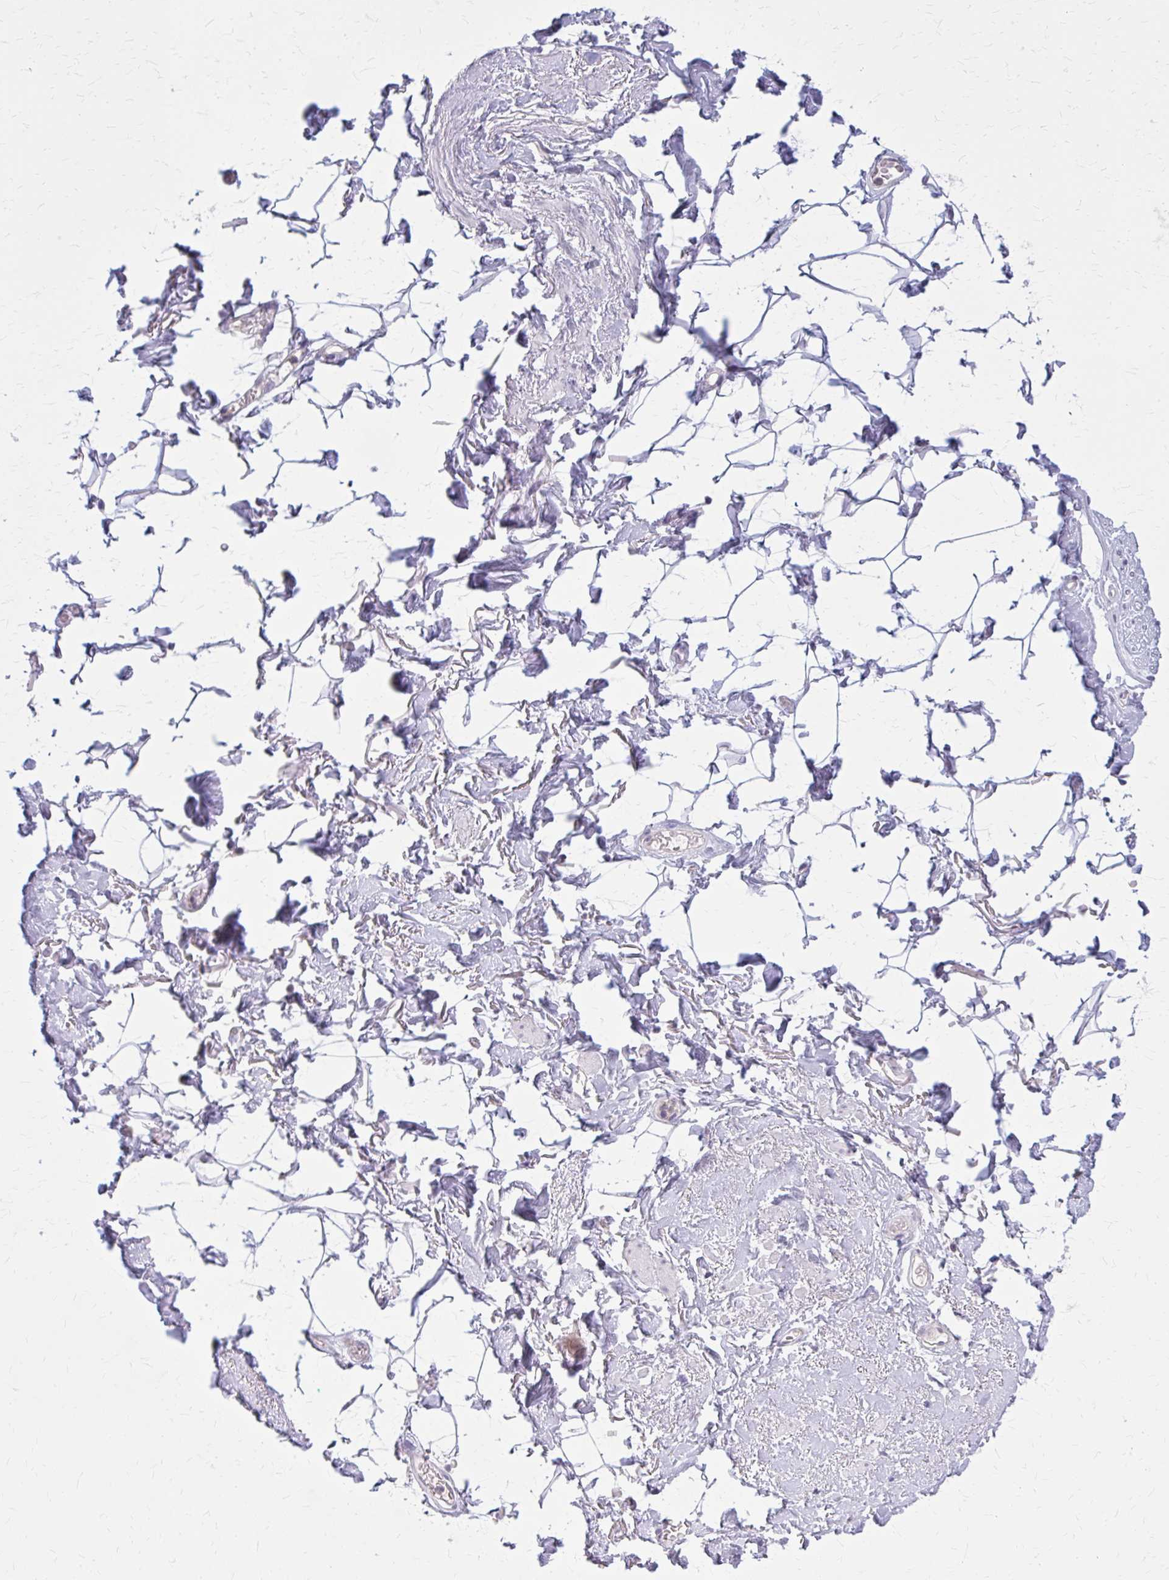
{"staining": {"intensity": "negative", "quantity": "none", "location": "none"}, "tissue": "adipose tissue", "cell_type": "Adipocytes", "image_type": "normal", "snomed": [{"axis": "morphology", "description": "Normal tissue, NOS"}, {"axis": "topography", "description": "Anal"}, {"axis": "topography", "description": "Peripheral nerve tissue"}], "caption": "A micrograph of adipose tissue stained for a protein exhibits no brown staining in adipocytes.", "gene": "OR4A47", "patient": {"sex": "male", "age": 78}}